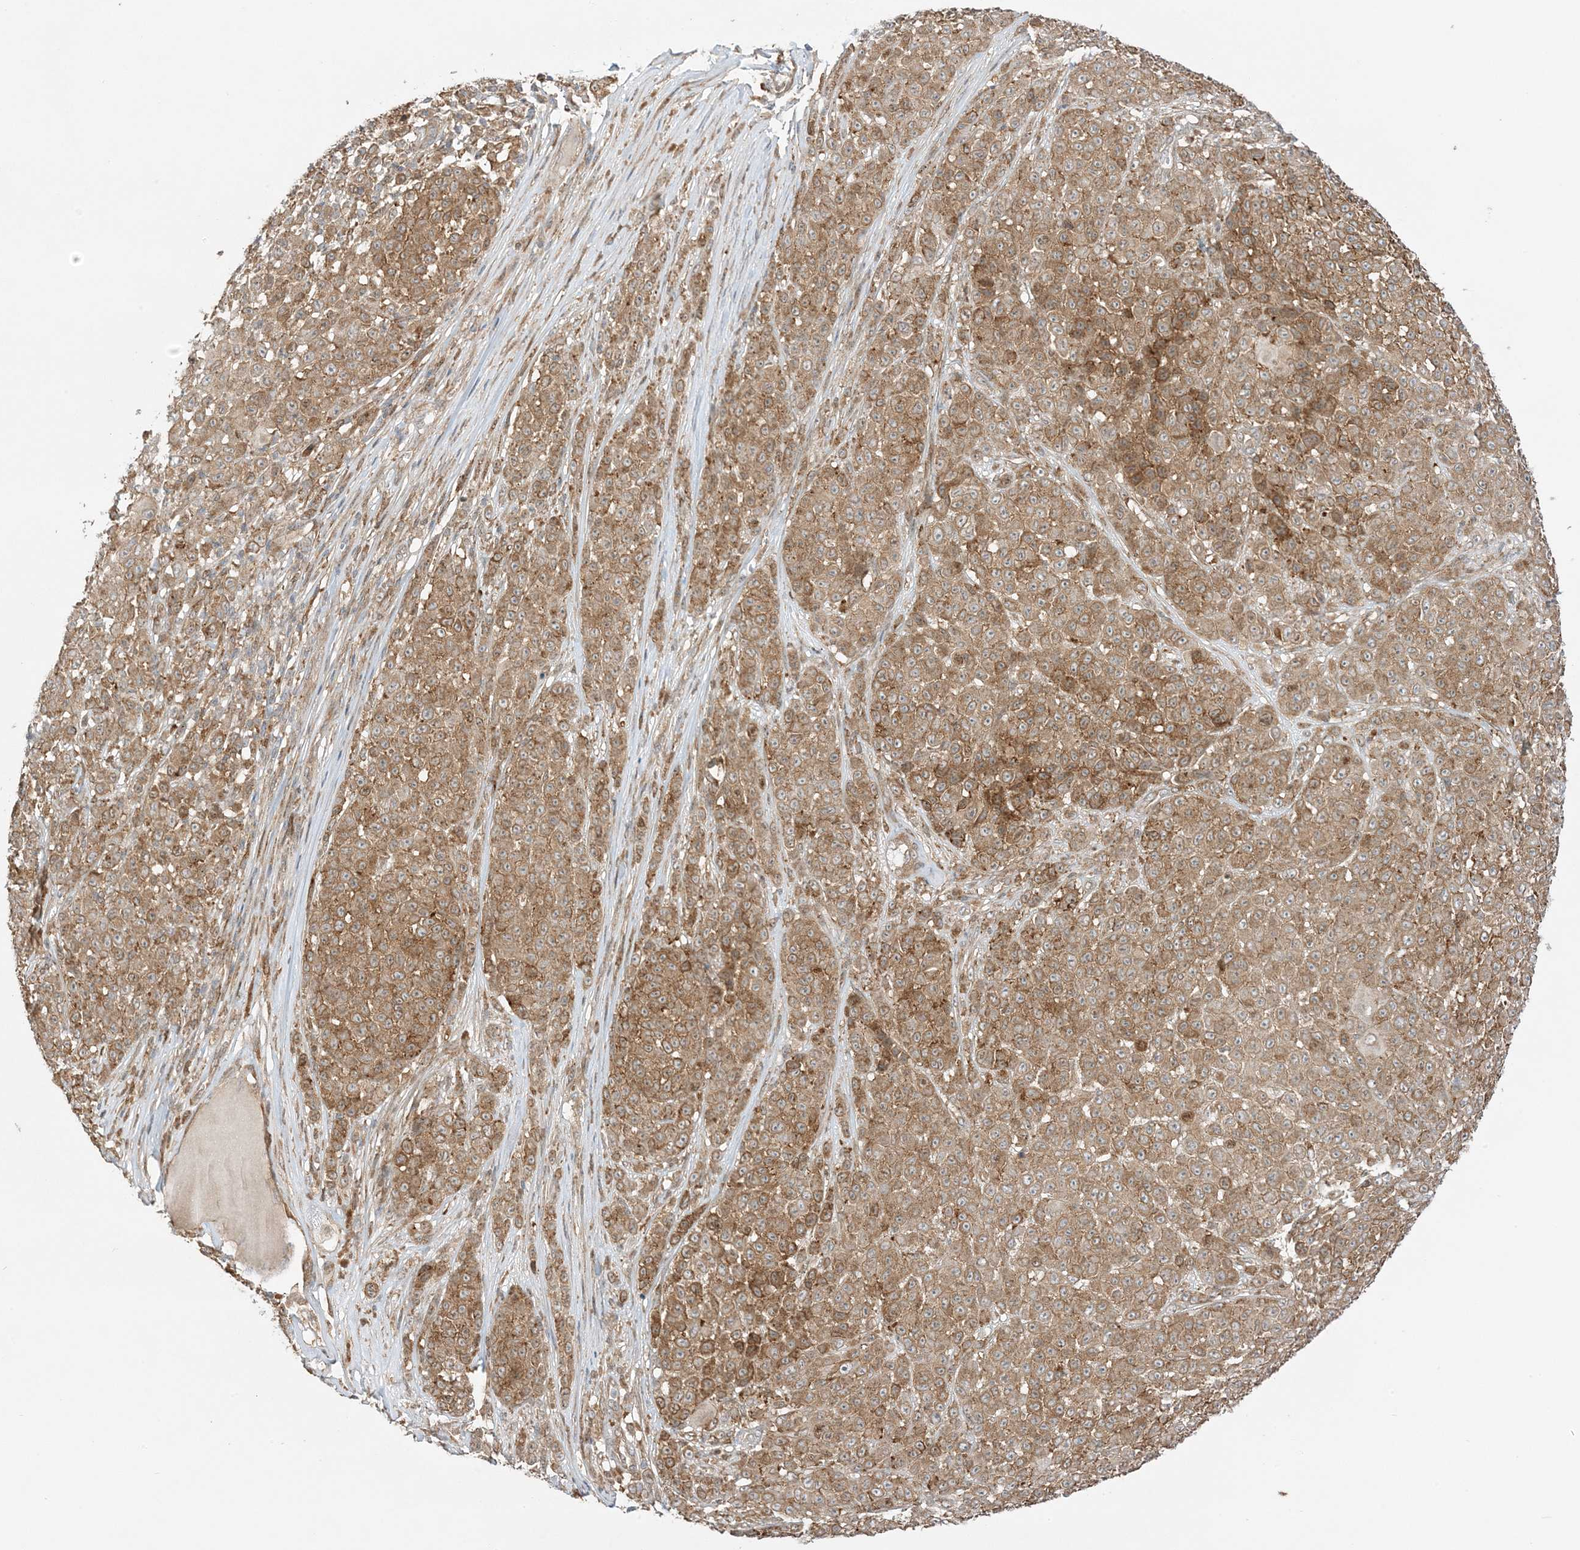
{"staining": {"intensity": "moderate", "quantity": ">75%", "location": "cytoplasmic/membranous"}, "tissue": "melanoma", "cell_type": "Tumor cells", "image_type": "cancer", "snomed": [{"axis": "morphology", "description": "Malignant melanoma, NOS"}, {"axis": "topography", "description": "Skin"}], "caption": "Melanoma stained with a brown dye reveals moderate cytoplasmic/membranous positive positivity in about >75% of tumor cells.", "gene": "SCARF2", "patient": {"sex": "female", "age": 94}}